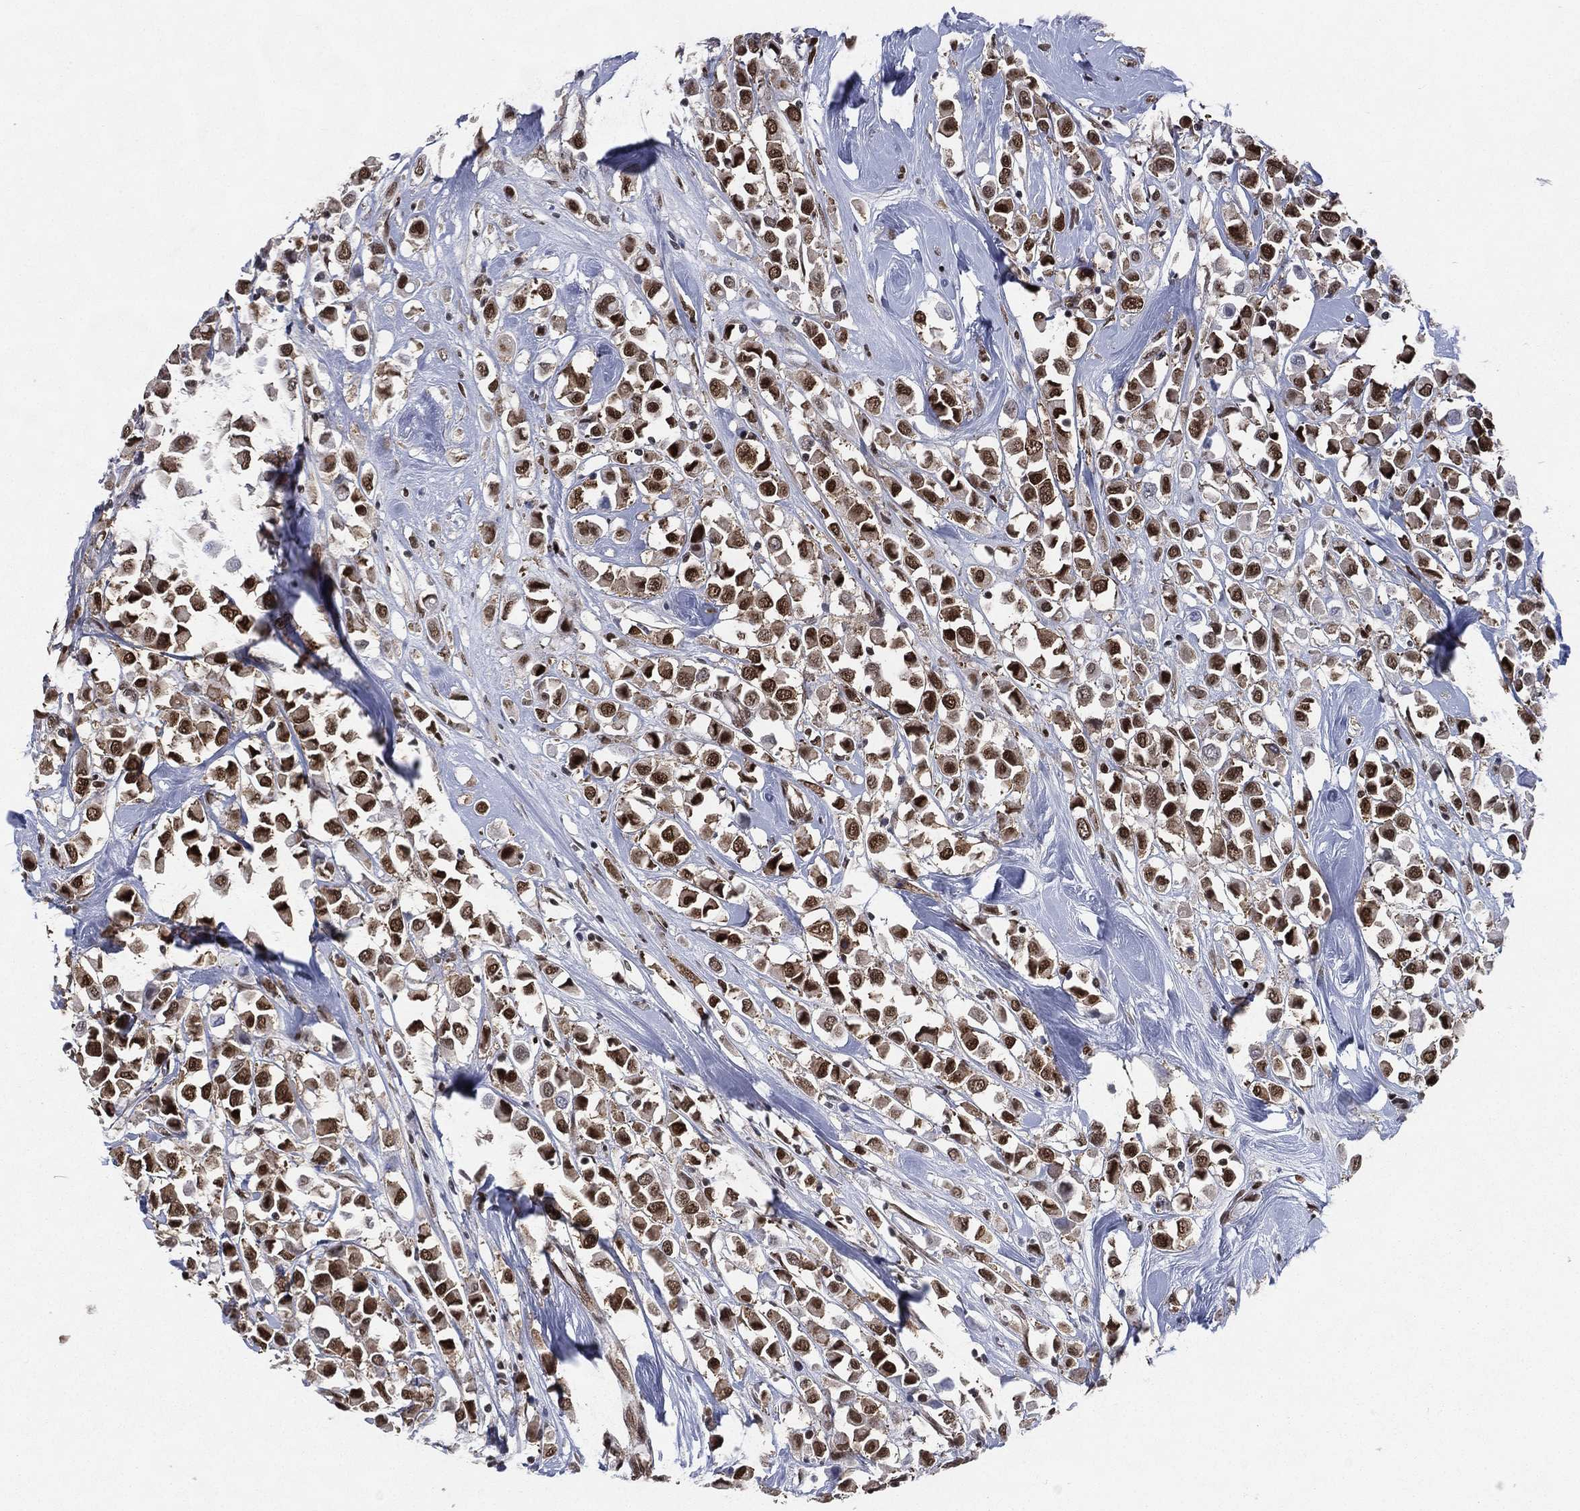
{"staining": {"intensity": "strong", "quantity": "25%-75%", "location": "nuclear"}, "tissue": "breast cancer", "cell_type": "Tumor cells", "image_type": "cancer", "snomed": [{"axis": "morphology", "description": "Duct carcinoma"}, {"axis": "topography", "description": "Breast"}], "caption": "The histopathology image demonstrates staining of invasive ductal carcinoma (breast), revealing strong nuclear protein staining (brown color) within tumor cells.", "gene": "FUBP3", "patient": {"sex": "female", "age": 61}}